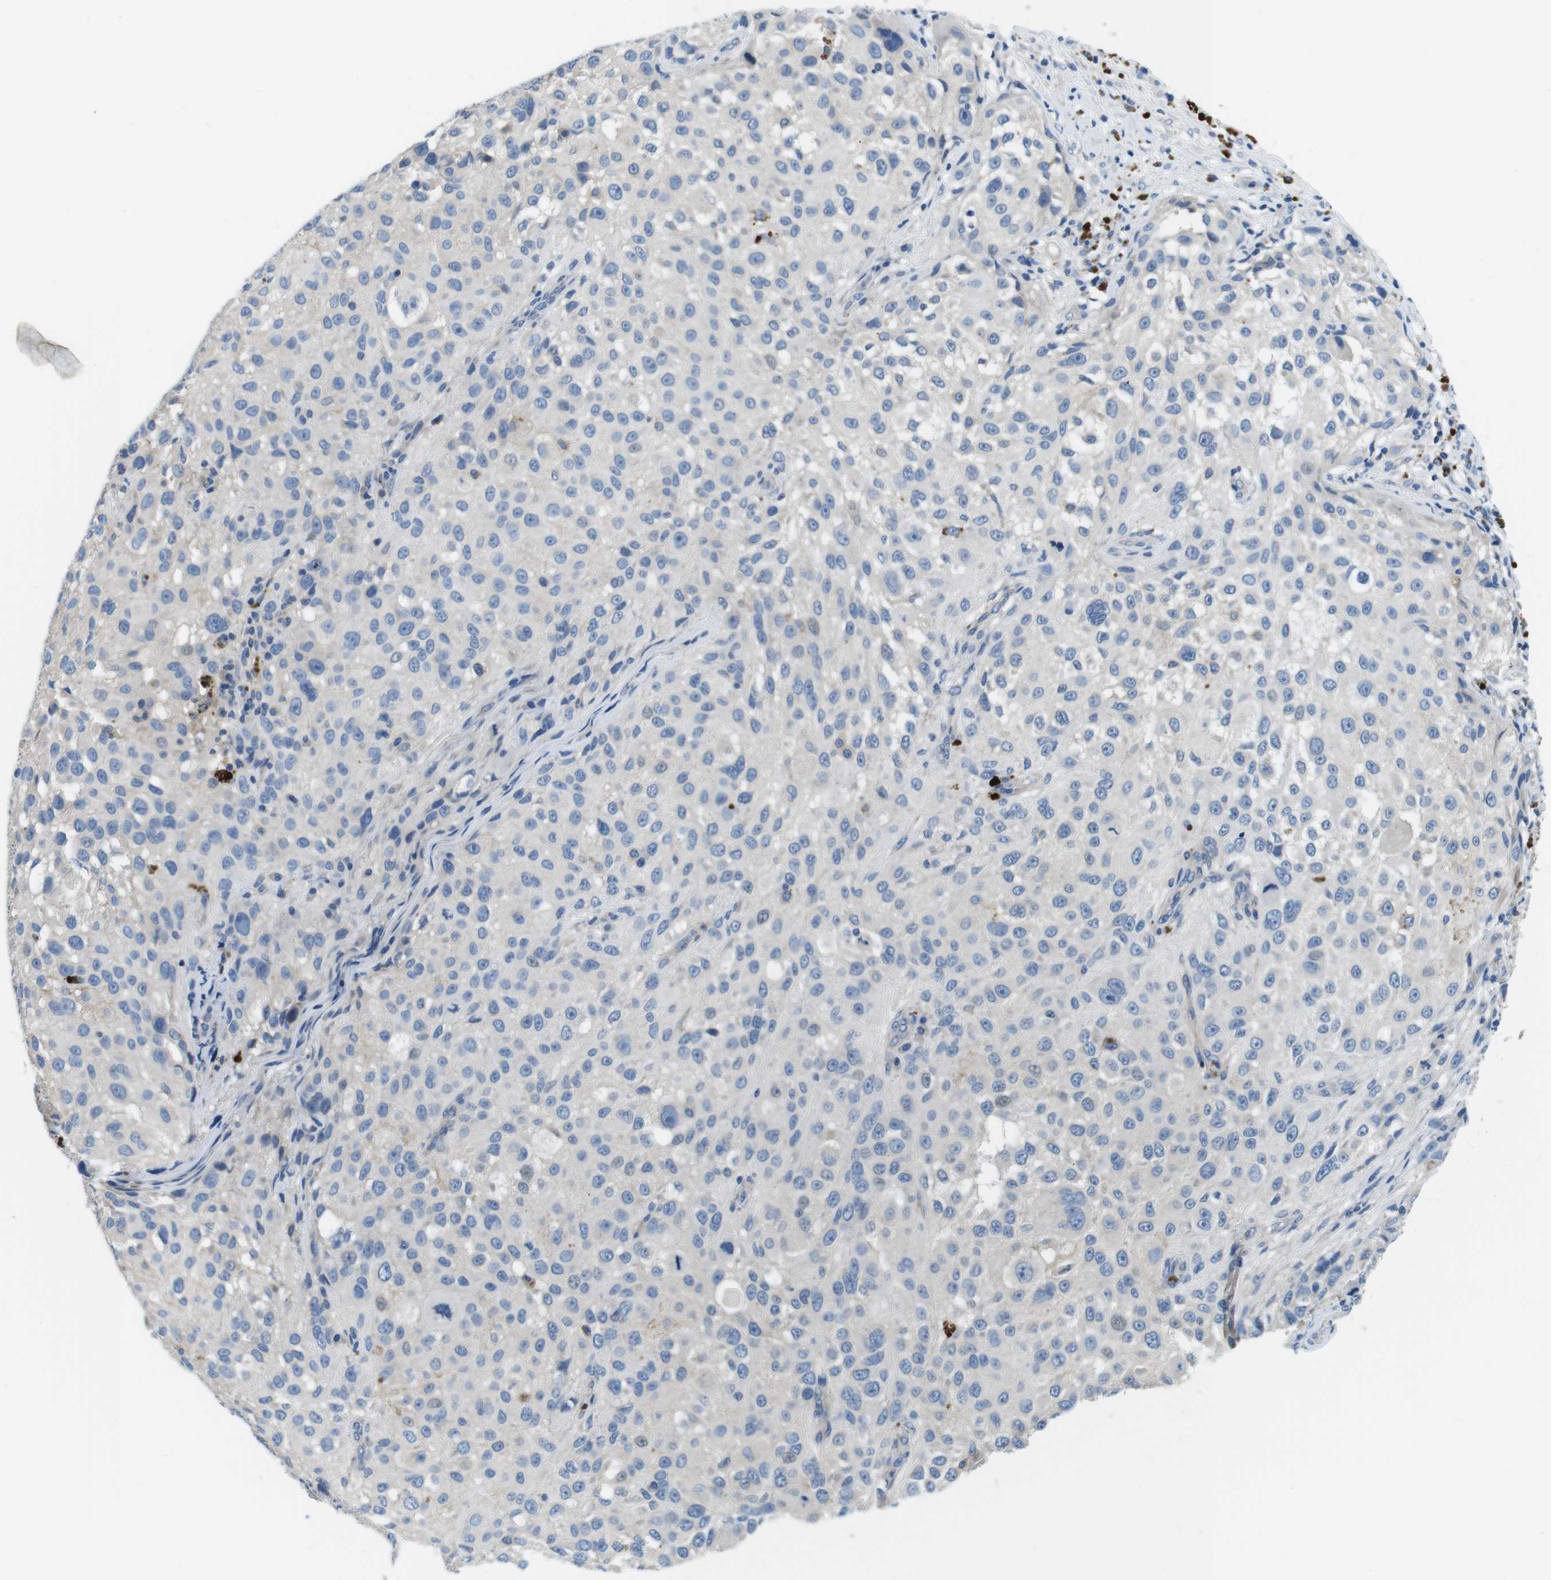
{"staining": {"intensity": "negative", "quantity": "none", "location": "none"}, "tissue": "melanoma", "cell_type": "Tumor cells", "image_type": "cancer", "snomed": [{"axis": "morphology", "description": "Necrosis, NOS"}, {"axis": "morphology", "description": "Malignant melanoma, NOS"}, {"axis": "topography", "description": "Skin"}], "caption": "Immunohistochemistry photomicrograph of human malignant melanoma stained for a protein (brown), which shows no staining in tumor cells.", "gene": "DENND4C", "patient": {"sex": "female", "age": 87}}